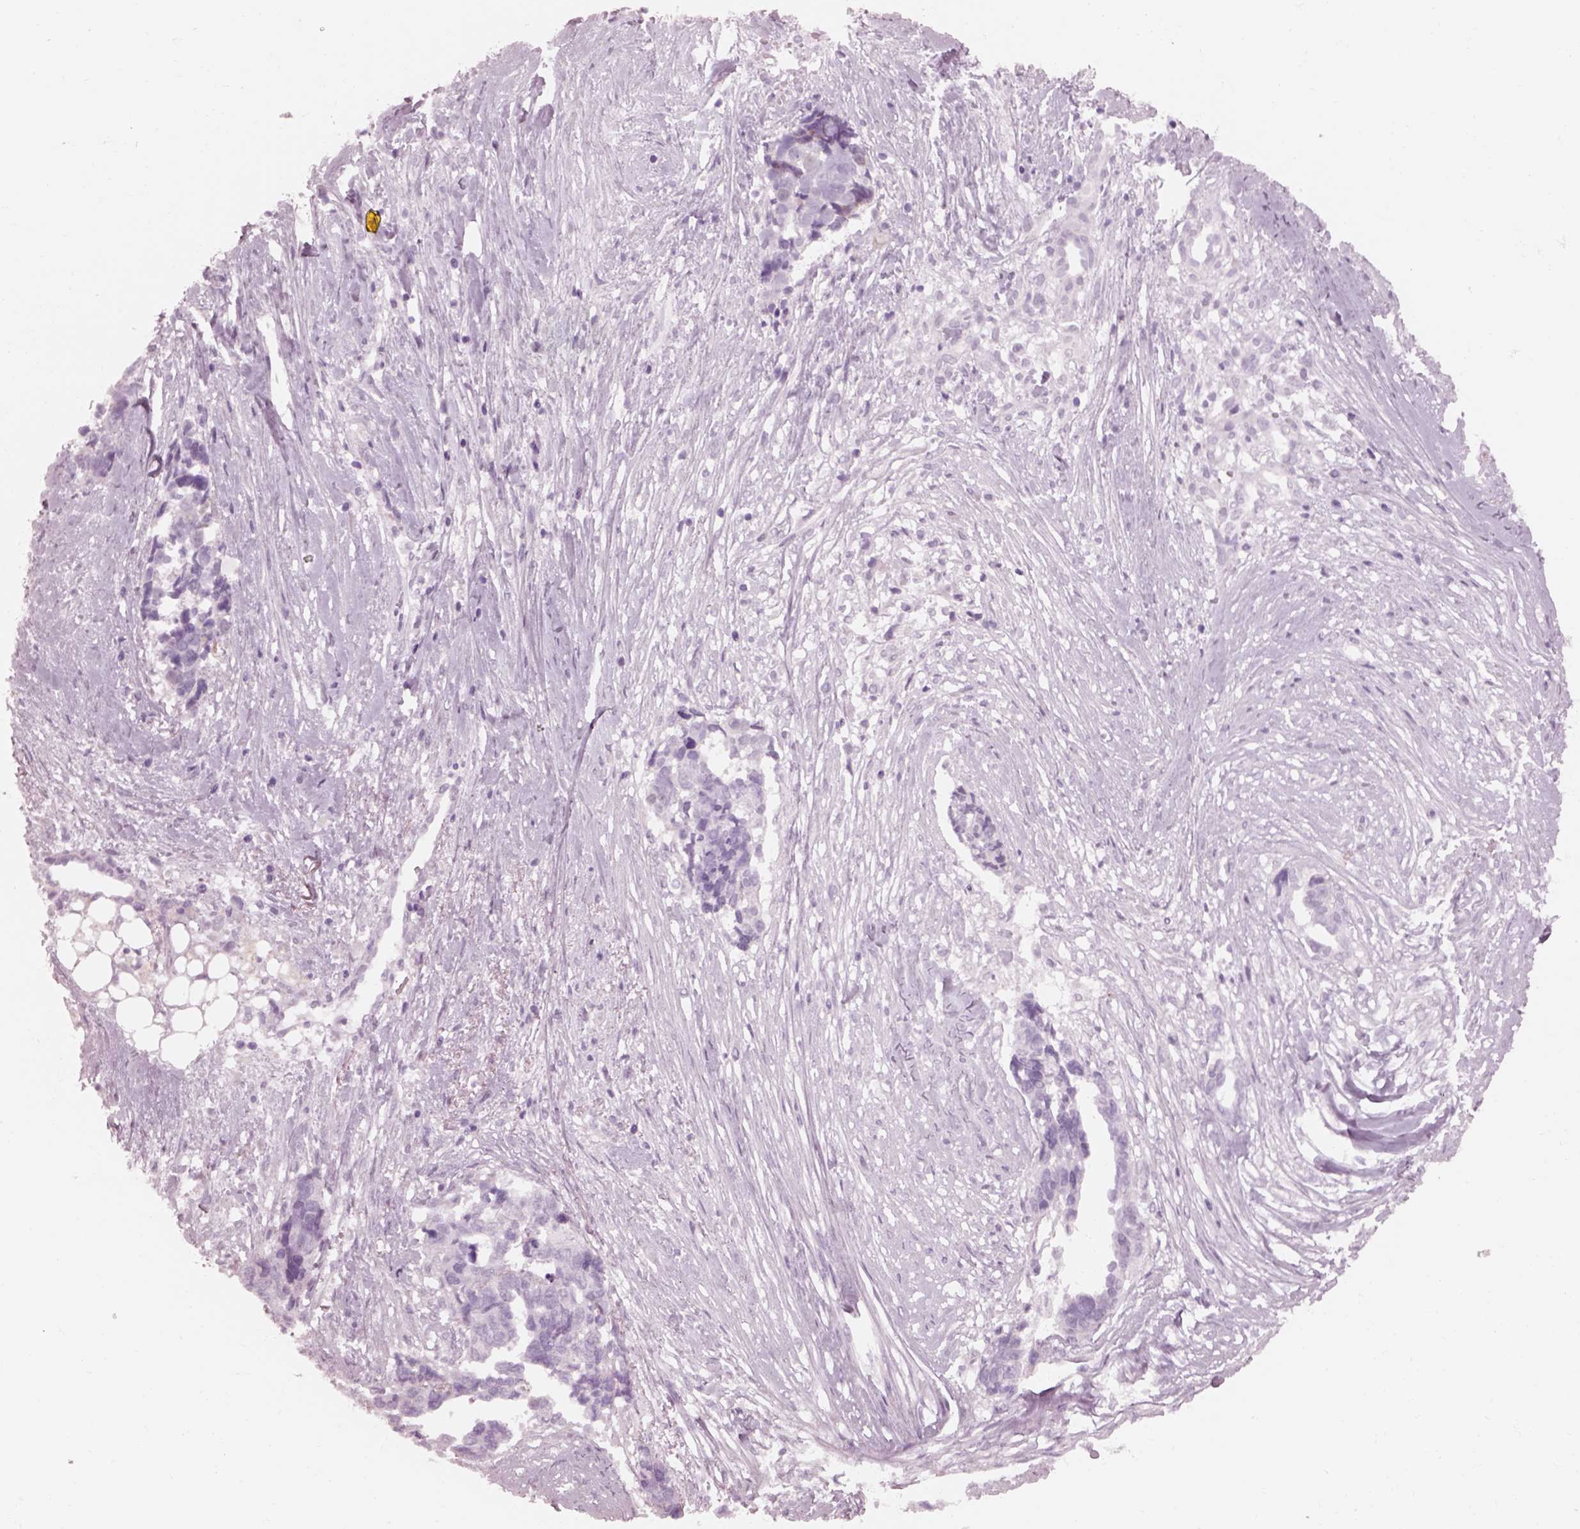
{"staining": {"intensity": "negative", "quantity": "none", "location": "none"}, "tissue": "ovarian cancer", "cell_type": "Tumor cells", "image_type": "cancer", "snomed": [{"axis": "morphology", "description": "Cystadenocarcinoma, serous, NOS"}, {"axis": "topography", "description": "Ovary"}], "caption": "The immunohistochemistry image has no significant expression in tumor cells of serous cystadenocarcinoma (ovarian) tissue.", "gene": "KRTAP24-1", "patient": {"sex": "female", "age": 69}}